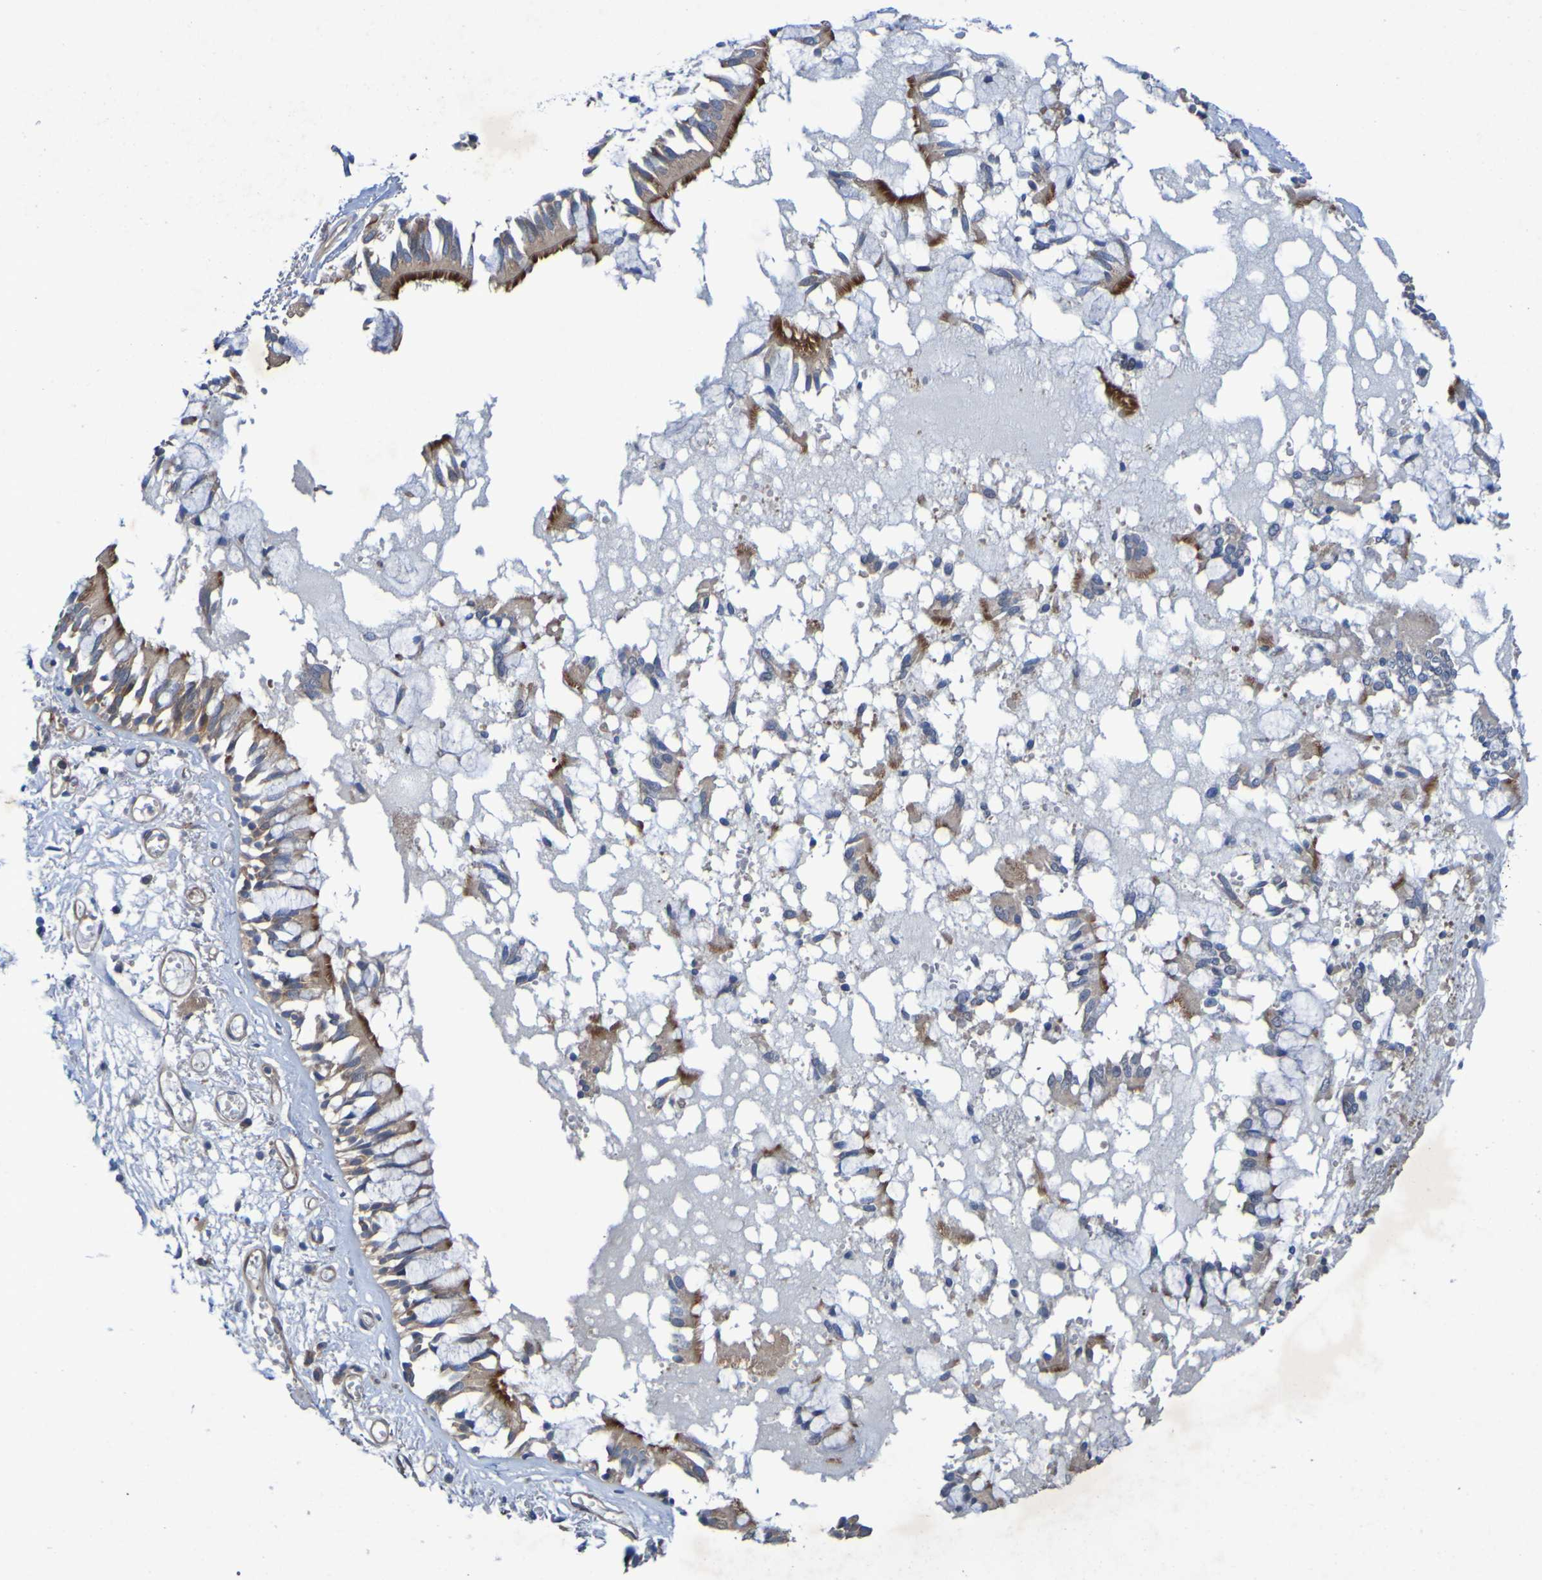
{"staining": {"intensity": "moderate", "quantity": ">75%", "location": "cytoplasmic/membranous"}, "tissue": "bronchus", "cell_type": "Respiratory epithelial cells", "image_type": "normal", "snomed": [{"axis": "morphology", "description": "Normal tissue, NOS"}, {"axis": "morphology", "description": "Inflammation, NOS"}, {"axis": "topography", "description": "Cartilage tissue"}, {"axis": "topography", "description": "Lung"}], "caption": "Immunohistochemical staining of unremarkable bronchus exhibits medium levels of moderate cytoplasmic/membranous staining in approximately >75% of respiratory epithelial cells. (DAB (3,3'-diaminobenzidine) IHC, brown staining for protein, blue staining for nuclei).", "gene": "SDK1", "patient": {"sex": "male", "age": 71}}